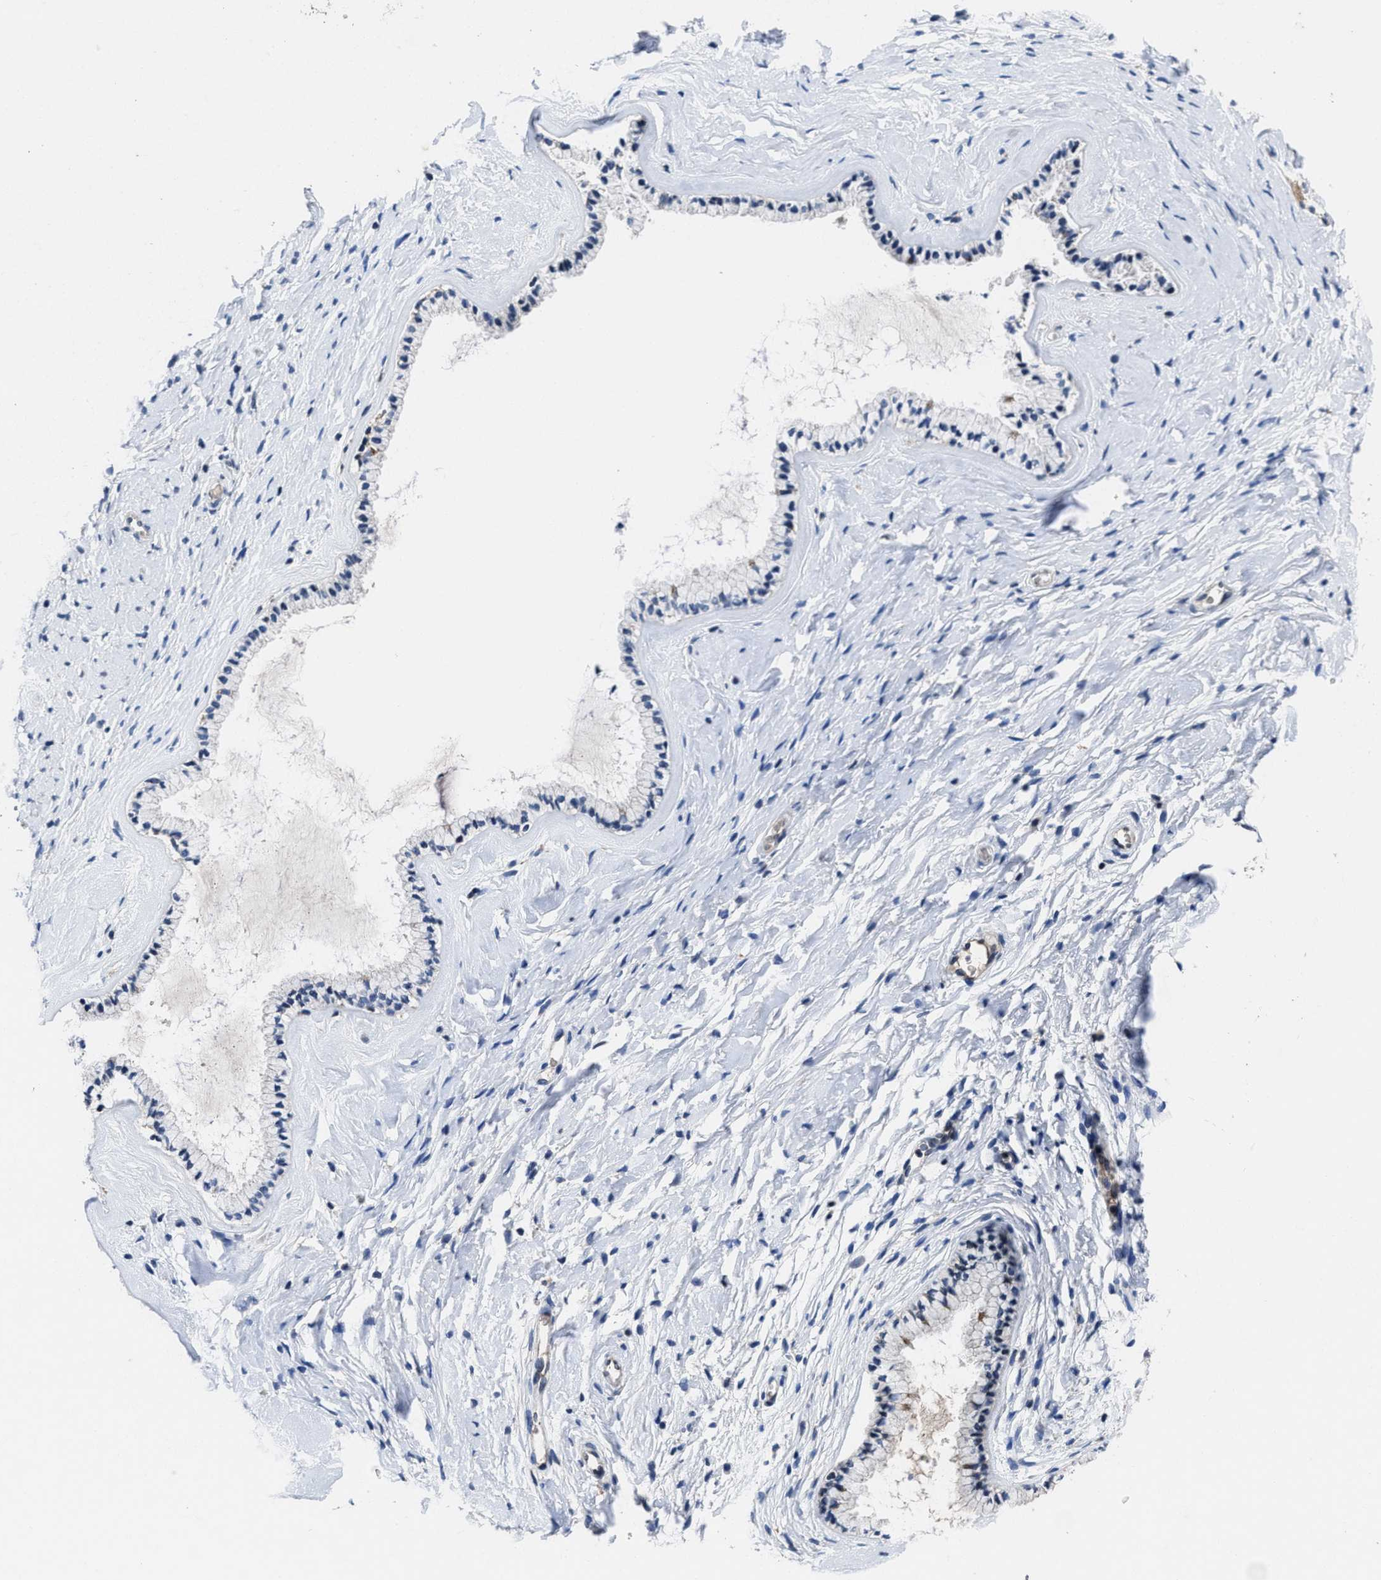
{"staining": {"intensity": "negative", "quantity": "none", "location": "none"}, "tissue": "cervix", "cell_type": "Glandular cells", "image_type": "normal", "snomed": [{"axis": "morphology", "description": "Normal tissue, NOS"}, {"axis": "topography", "description": "Cervix"}], "caption": "This is an immunohistochemistry micrograph of benign human cervix. There is no staining in glandular cells.", "gene": "CACNA1D", "patient": {"sex": "female", "age": 72}}